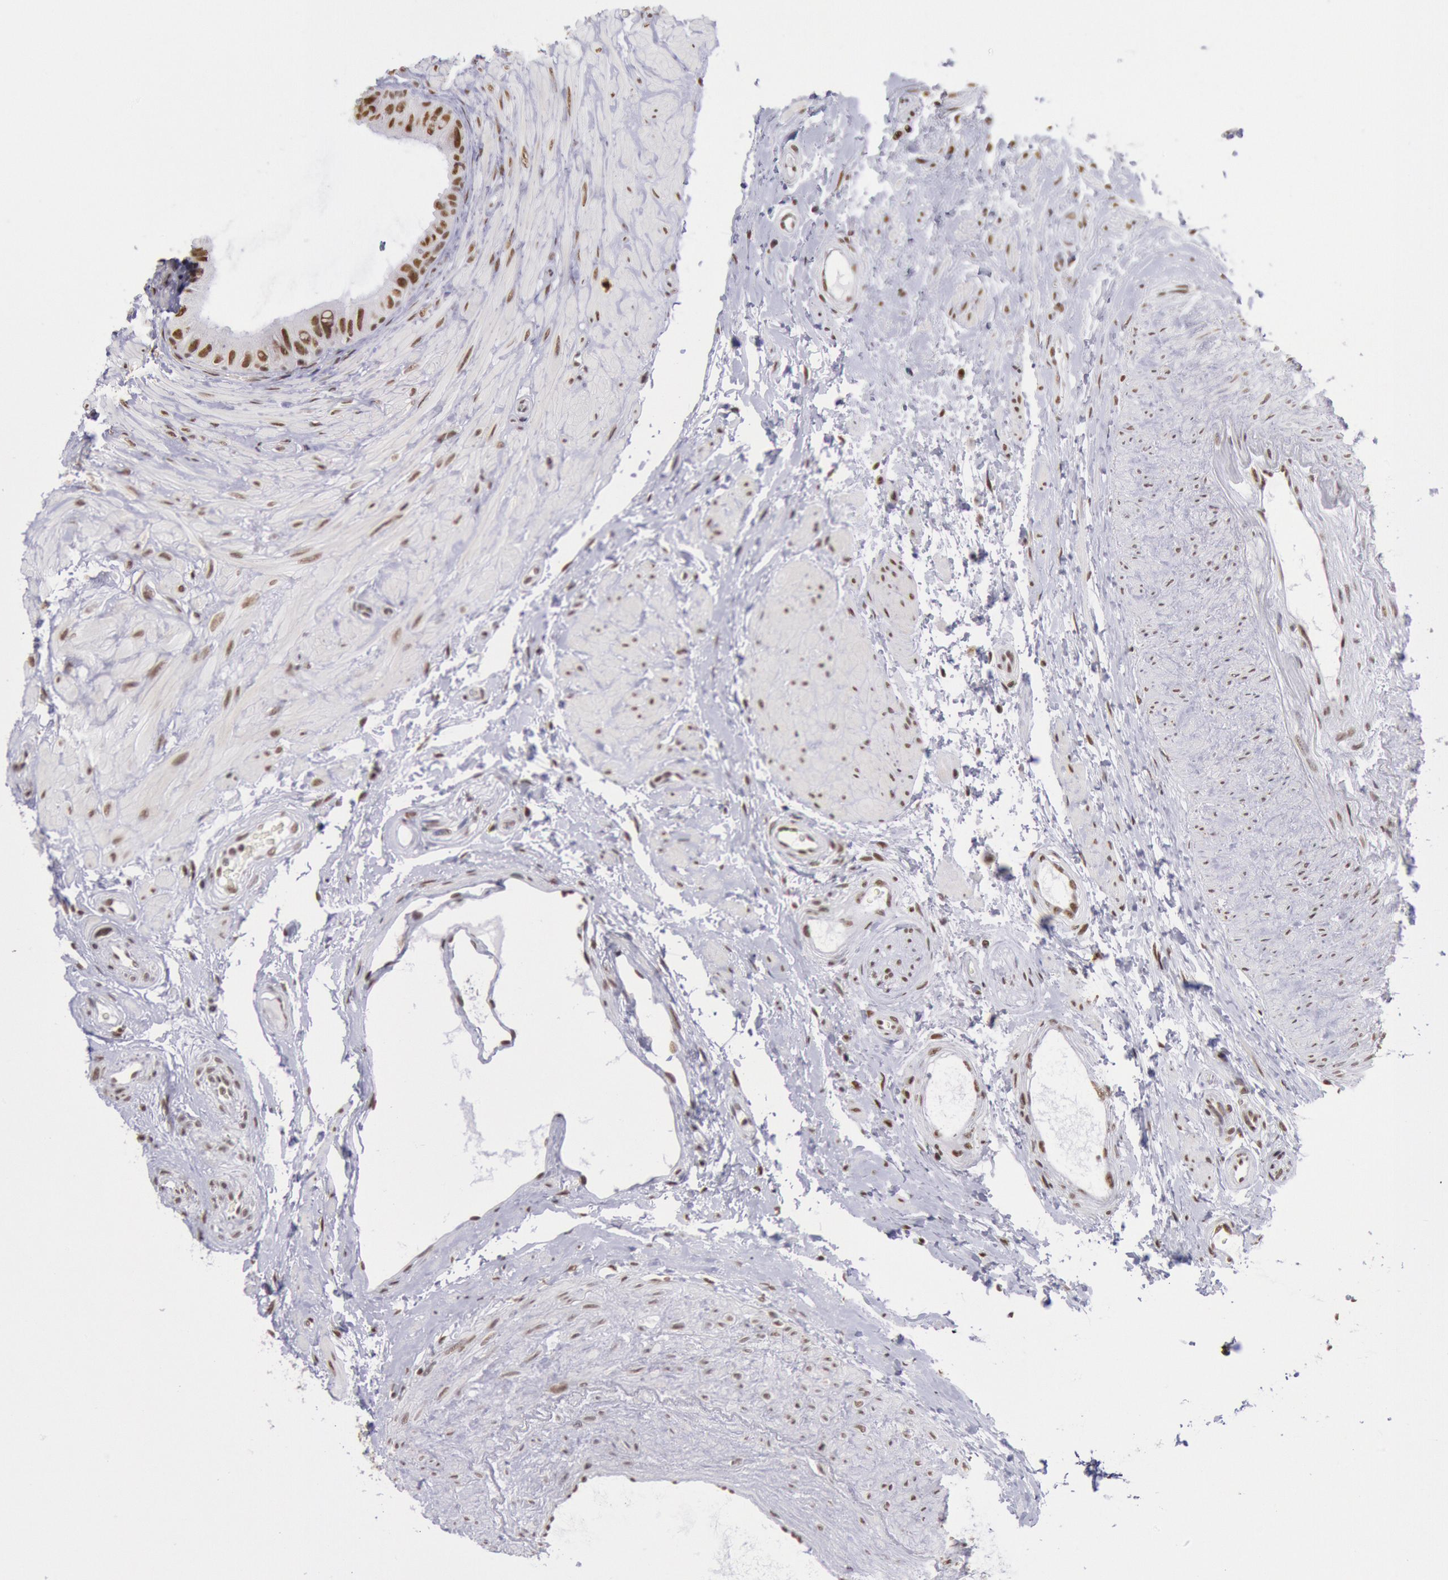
{"staining": {"intensity": "strong", "quantity": ">75%", "location": "nuclear"}, "tissue": "epididymis", "cell_type": "Glandular cells", "image_type": "normal", "snomed": [{"axis": "morphology", "description": "Normal tissue, NOS"}, {"axis": "topography", "description": "Epididymis"}], "caption": "The histopathology image exhibits staining of unremarkable epididymis, revealing strong nuclear protein positivity (brown color) within glandular cells.", "gene": "SNRPD3", "patient": {"sex": "male", "age": 68}}